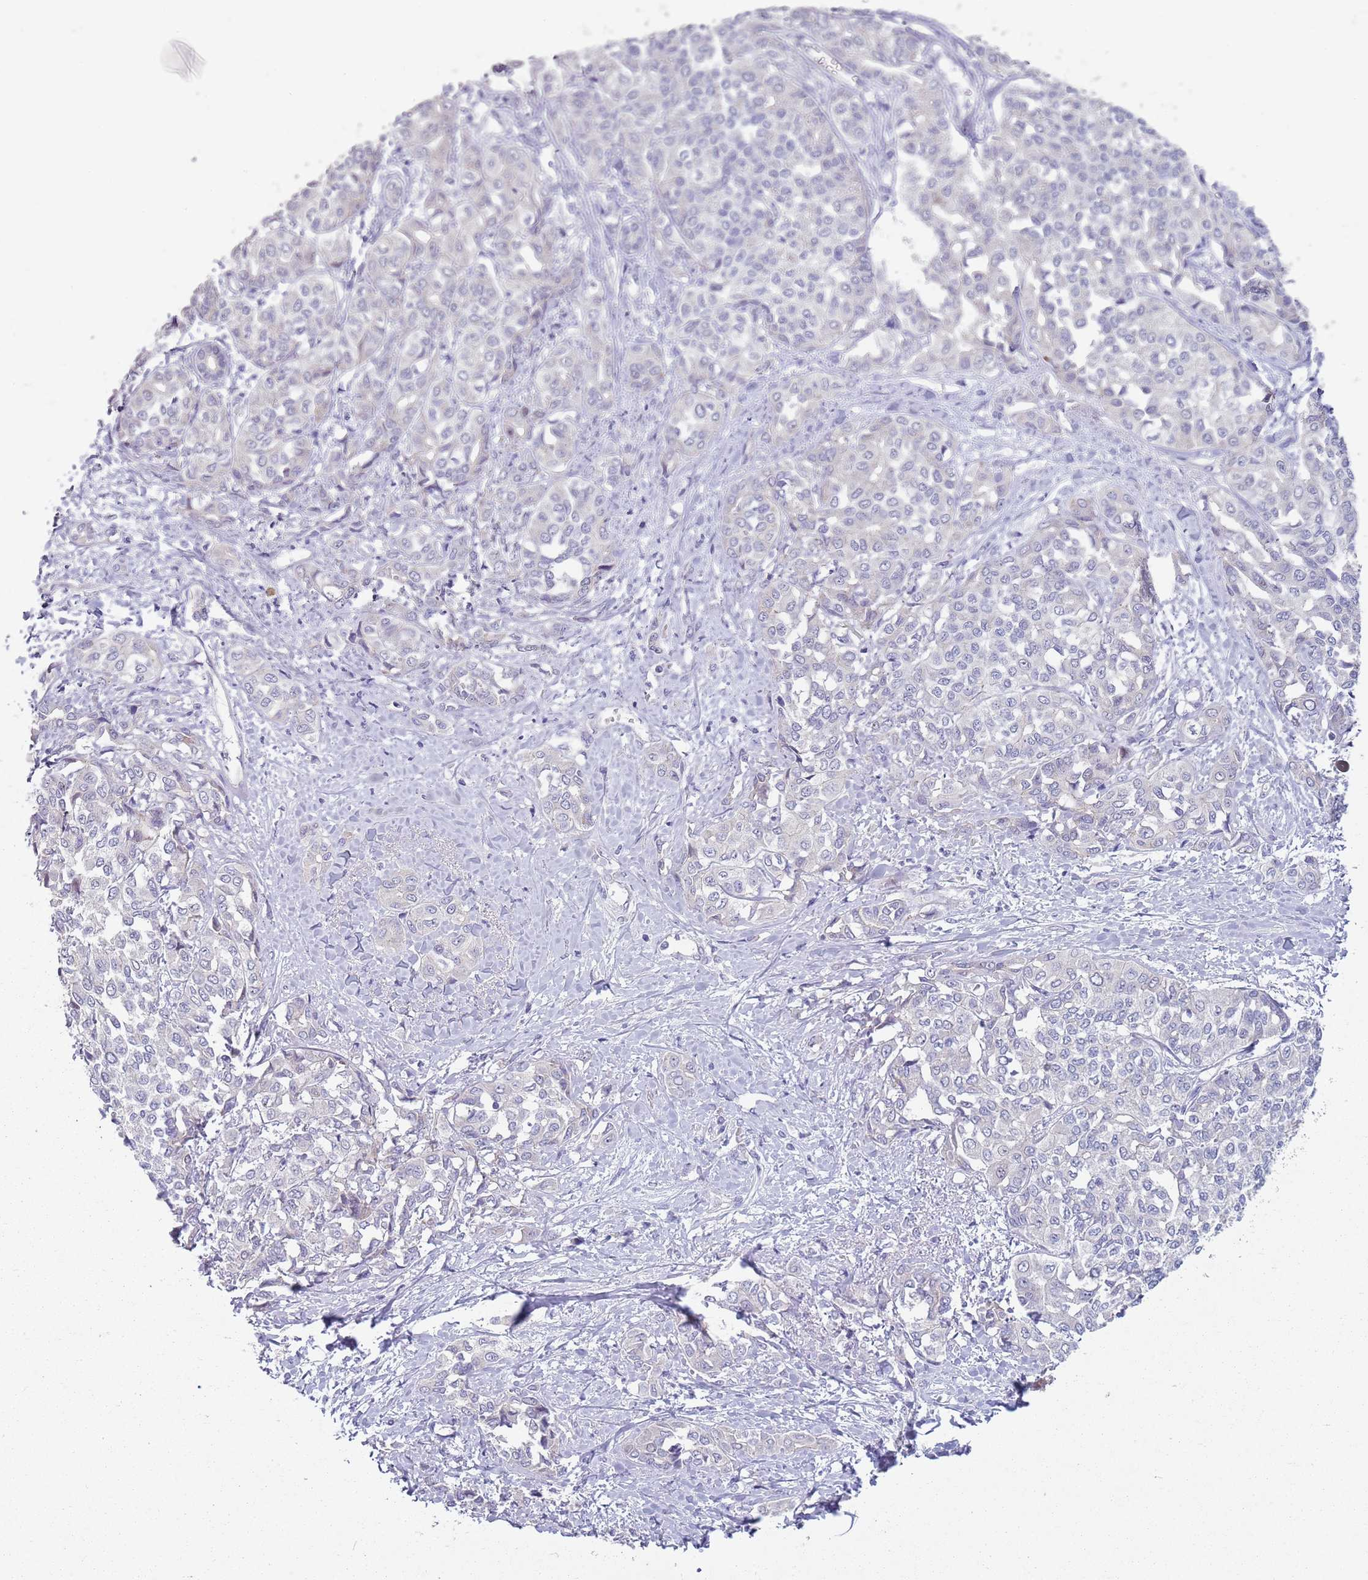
{"staining": {"intensity": "negative", "quantity": "none", "location": "none"}, "tissue": "liver cancer", "cell_type": "Tumor cells", "image_type": "cancer", "snomed": [{"axis": "morphology", "description": "Cholangiocarcinoma"}, {"axis": "topography", "description": "Liver"}], "caption": "Tumor cells are negative for brown protein staining in liver cancer.", "gene": "ZNF583", "patient": {"sex": "female", "age": 77}}